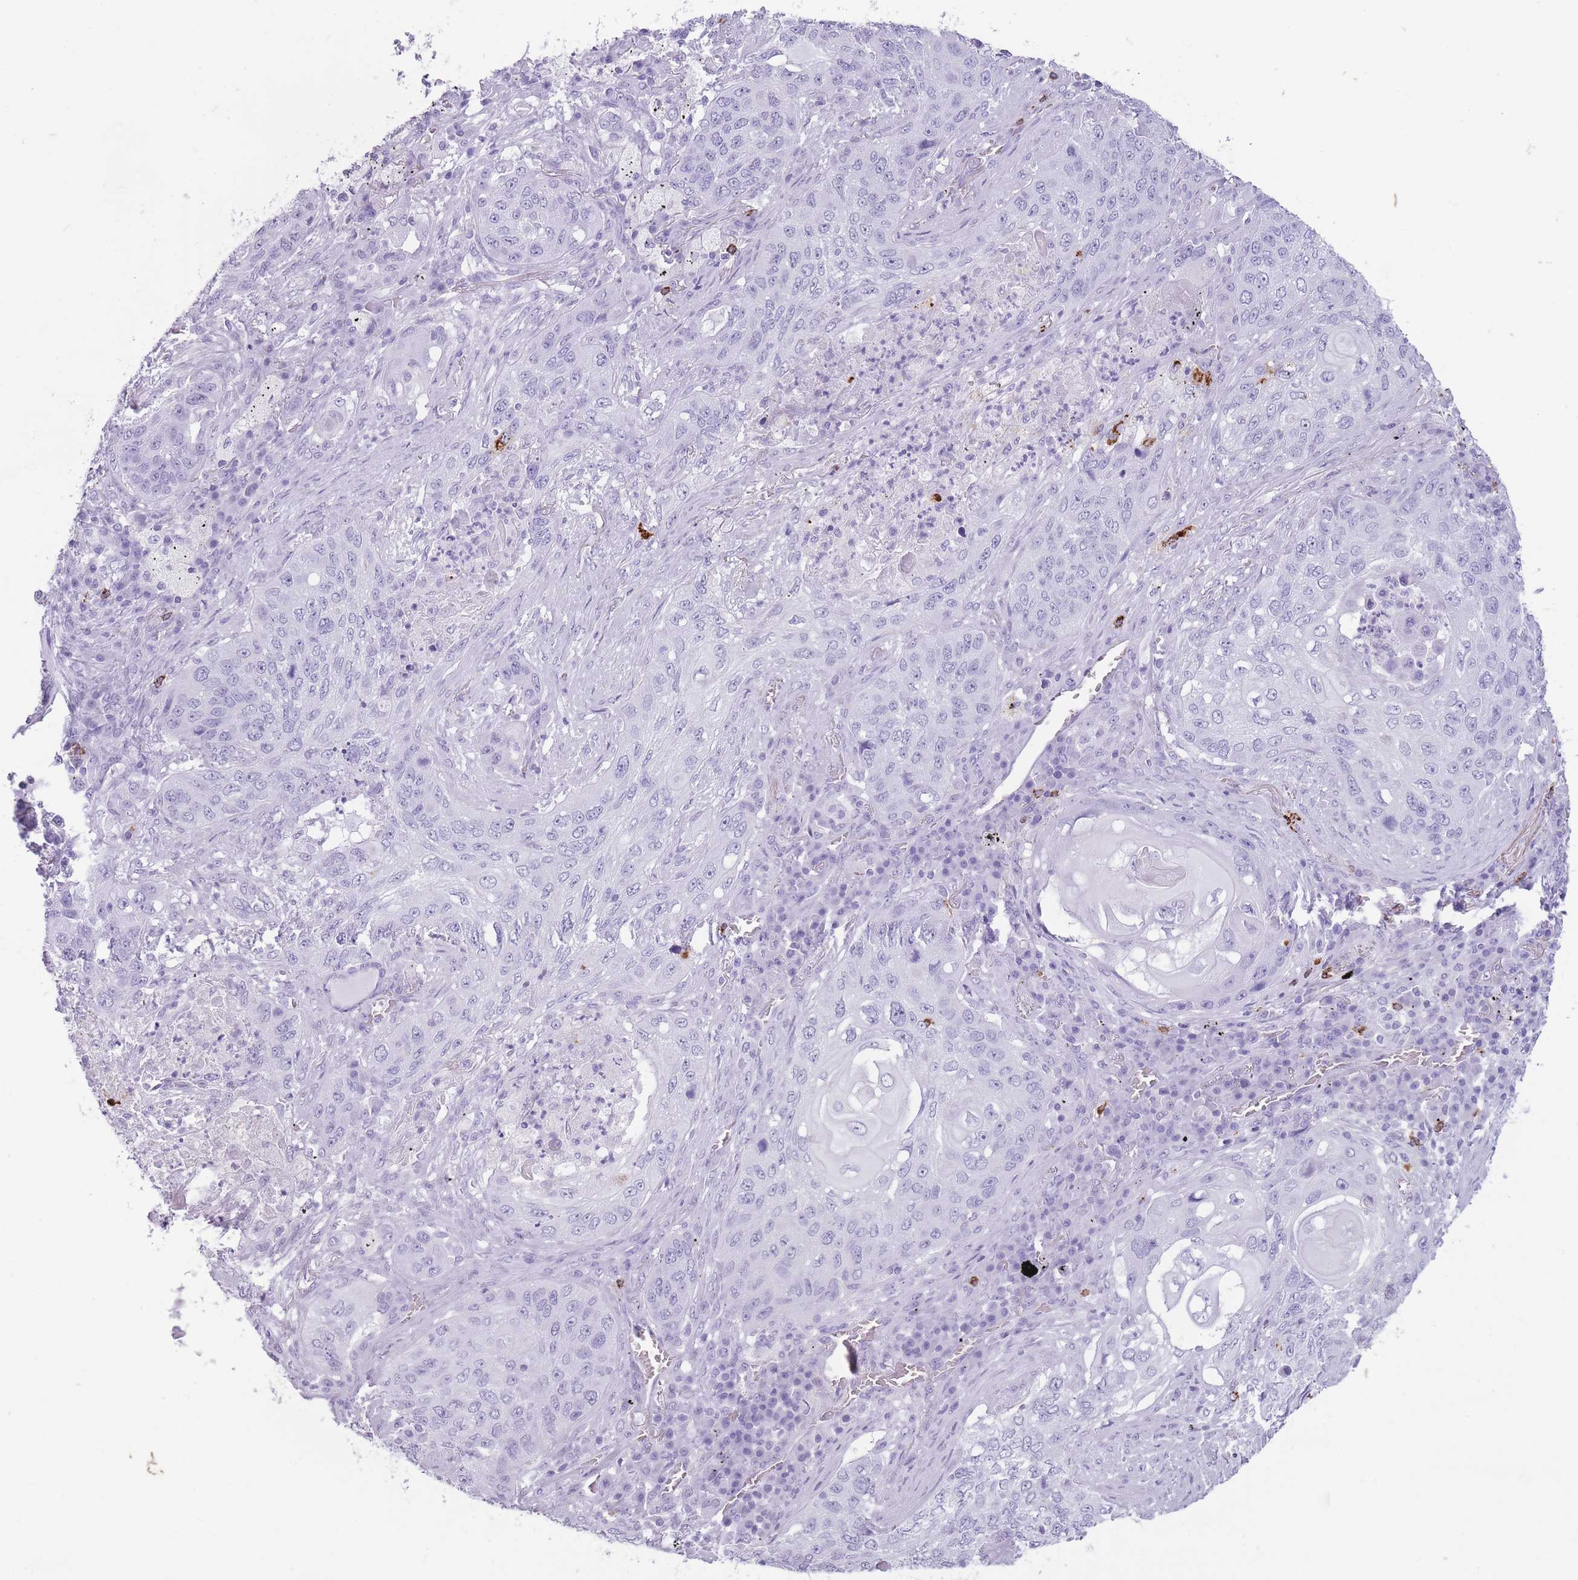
{"staining": {"intensity": "negative", "quantity": "none", "location": "none"}, "tissue": "lung cancer", "cell_type": "Tumor cells", "image_type": "cancer", "snomed": [{"axis": "morphology", "description": "Squamous cell carcinoma, NOS"}, {"axis": "topography", "description": "Lung"}], "caption": "An immunohistochemistry (IHC) micrograph of lung squamous cell carcinoma is shown. There is no staining in tumor cells of lung squamous cell carcinoma. (IHC, brightfield microscopy, high magnification).", "gene": "OR4F21", "patient": {"sex": "female", "age": 63}}